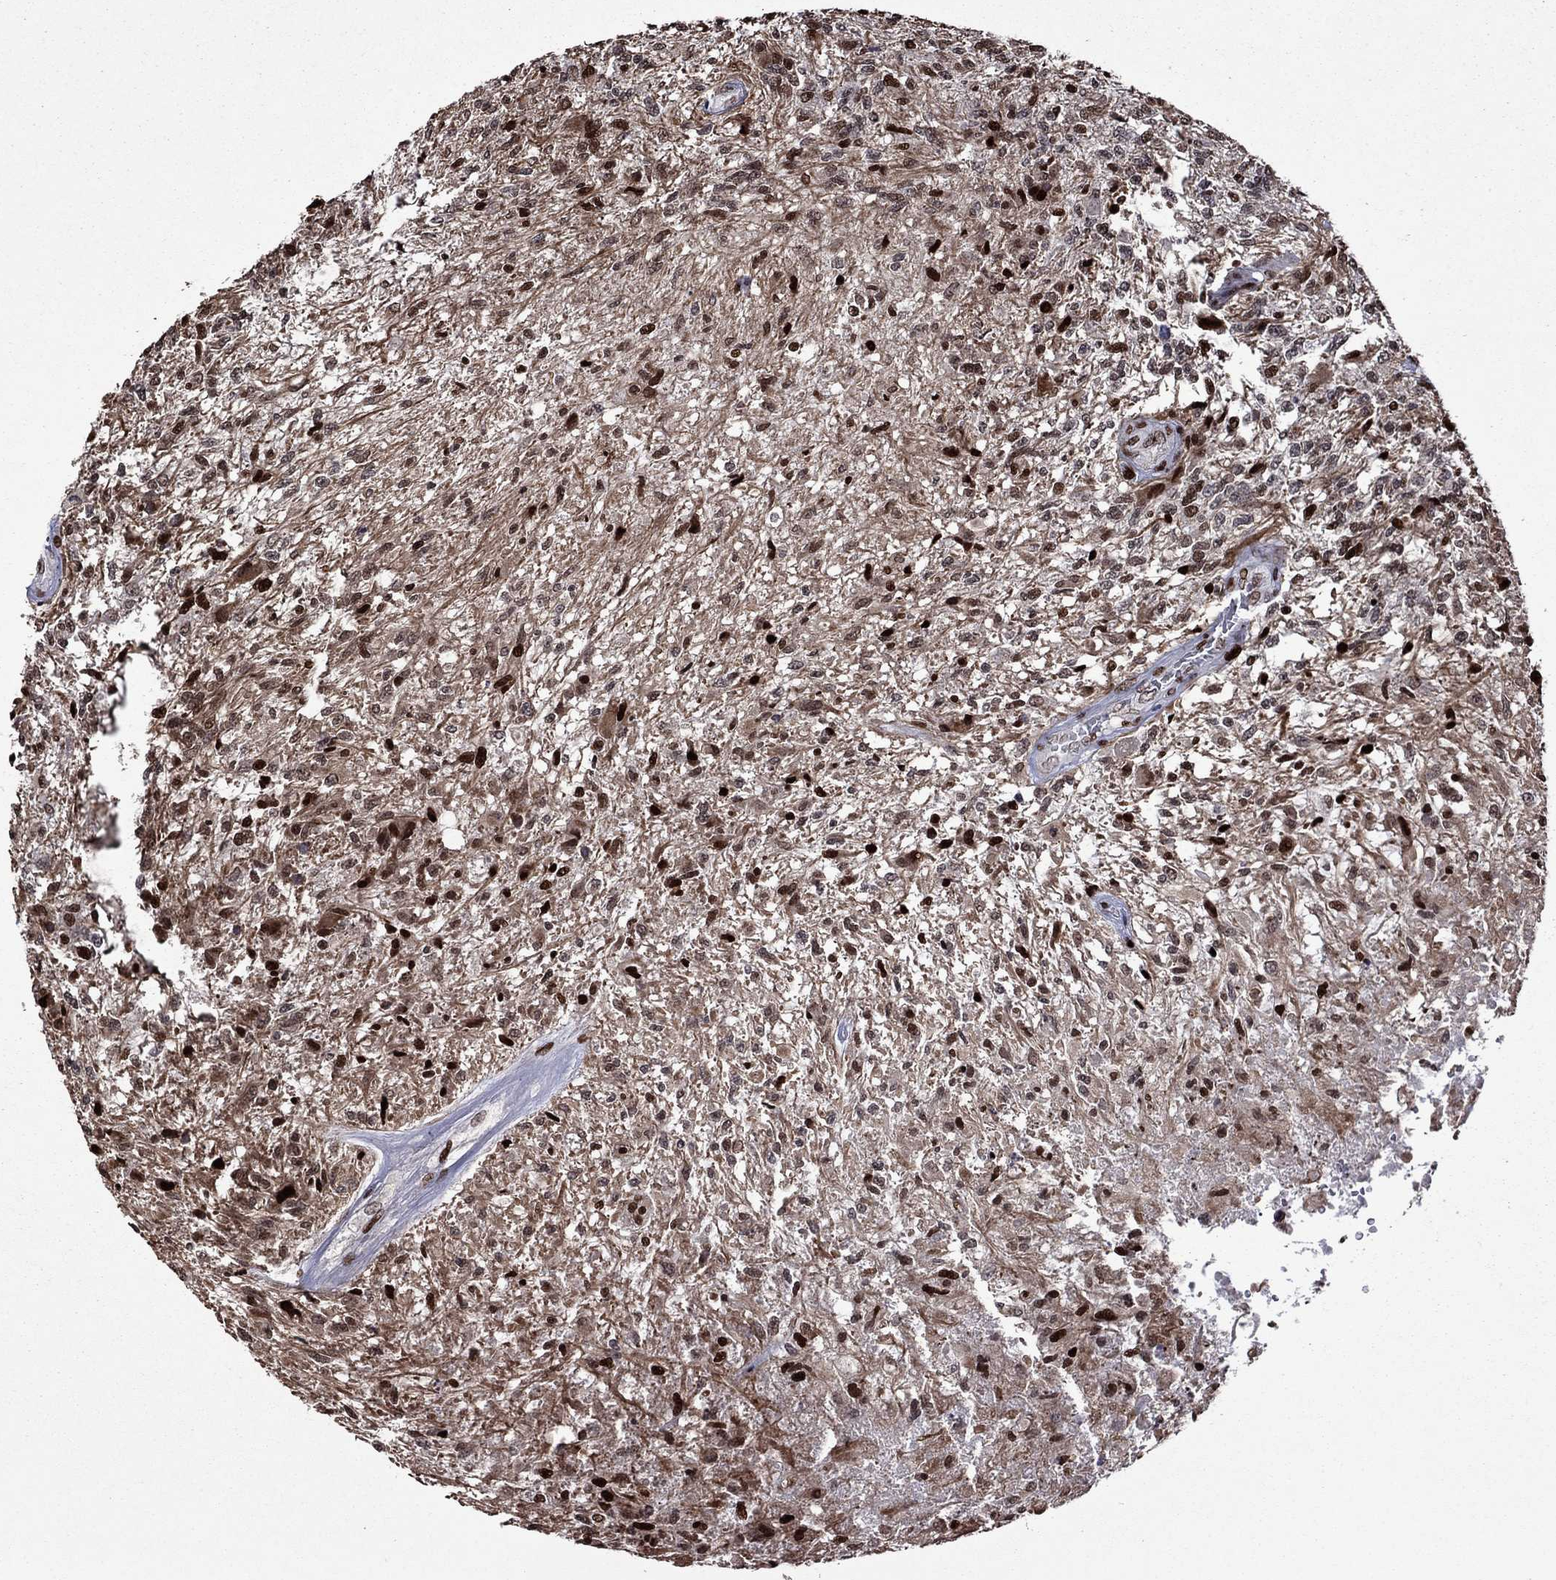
{"staining": {"intensity": "strong", "quantity": "25%-75%", "location": "nuclear"}, "tissue": "glioma", "cell_type": "Tumor cells", "image_type": "cancer", "snomed": [{"axis": "morphology", "description": "Glioma, malignant, High grade"}, {"axis": "topography", "description": "Brain"}], "caption": "Glioma stained for a protein (brown) shows strong nuclear positive positivity in about 25%-75% of tumor cells.", "gene": "LIMK1", "patient": {"sex": "male", "age": 56}}